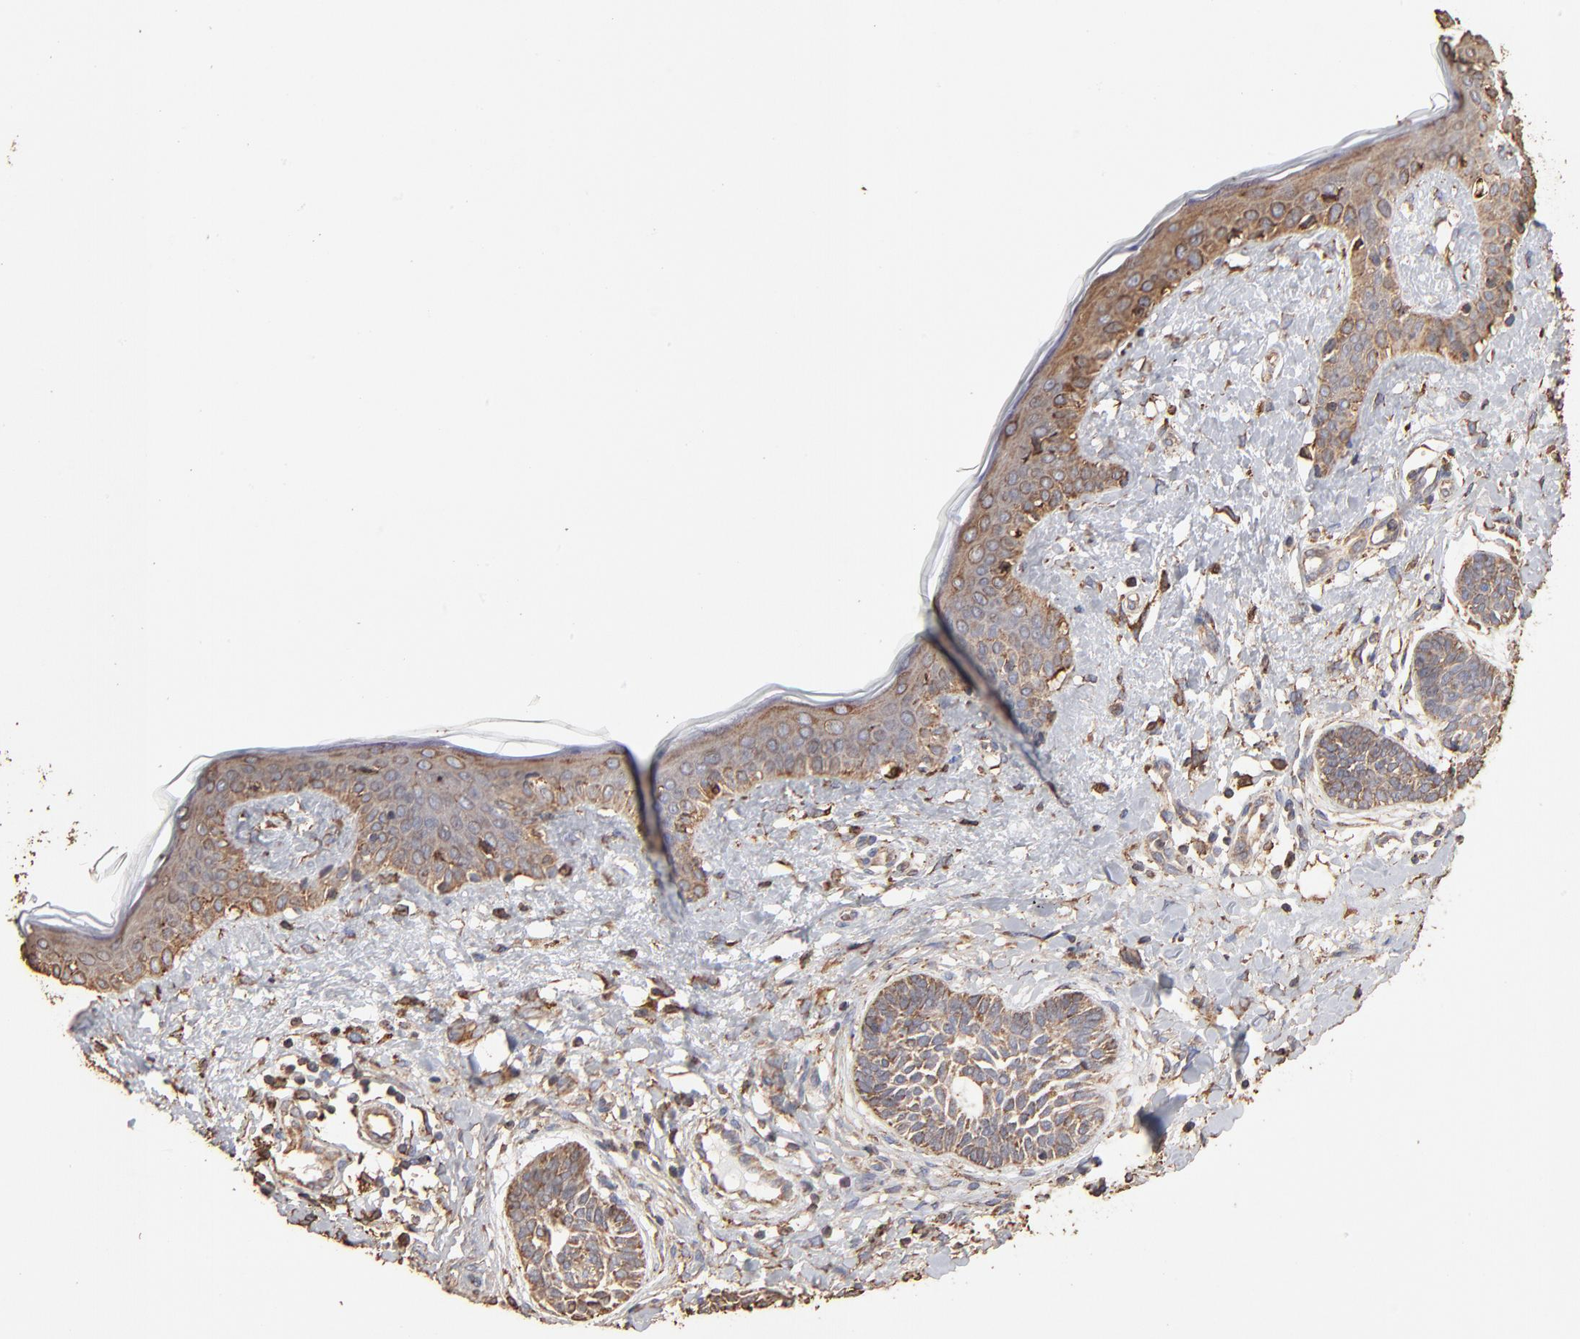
{"staining": {"intensity": "weak", "quantity": ">75%", "location": "cytoplasmic/membranous"}, "tissue": "skin cancer", "cell_type": "Tumor cells", "image_type": "cancer", "snomed": [{"axis": "morphology", "description": "Normal tissue, NOS"}, {"axis": "morphology", "description": "Basal cell carcinoma"}, {"axis": "topography", "description": "Skin"}], "caption": "Immunohistochemistry of skin cancer (basal cell carcinoma) shows low levels of weak cytoplasmic/membranous expression in about >75% of tumor cells. Using DAB (3,3'-diaminobenzidine) (brown) and hematoxylin (blue) stains, captured at high magnification using brightfield microscopy.", "gene": "PDIA3", "patient": {"sex": "male", "age": 63}}